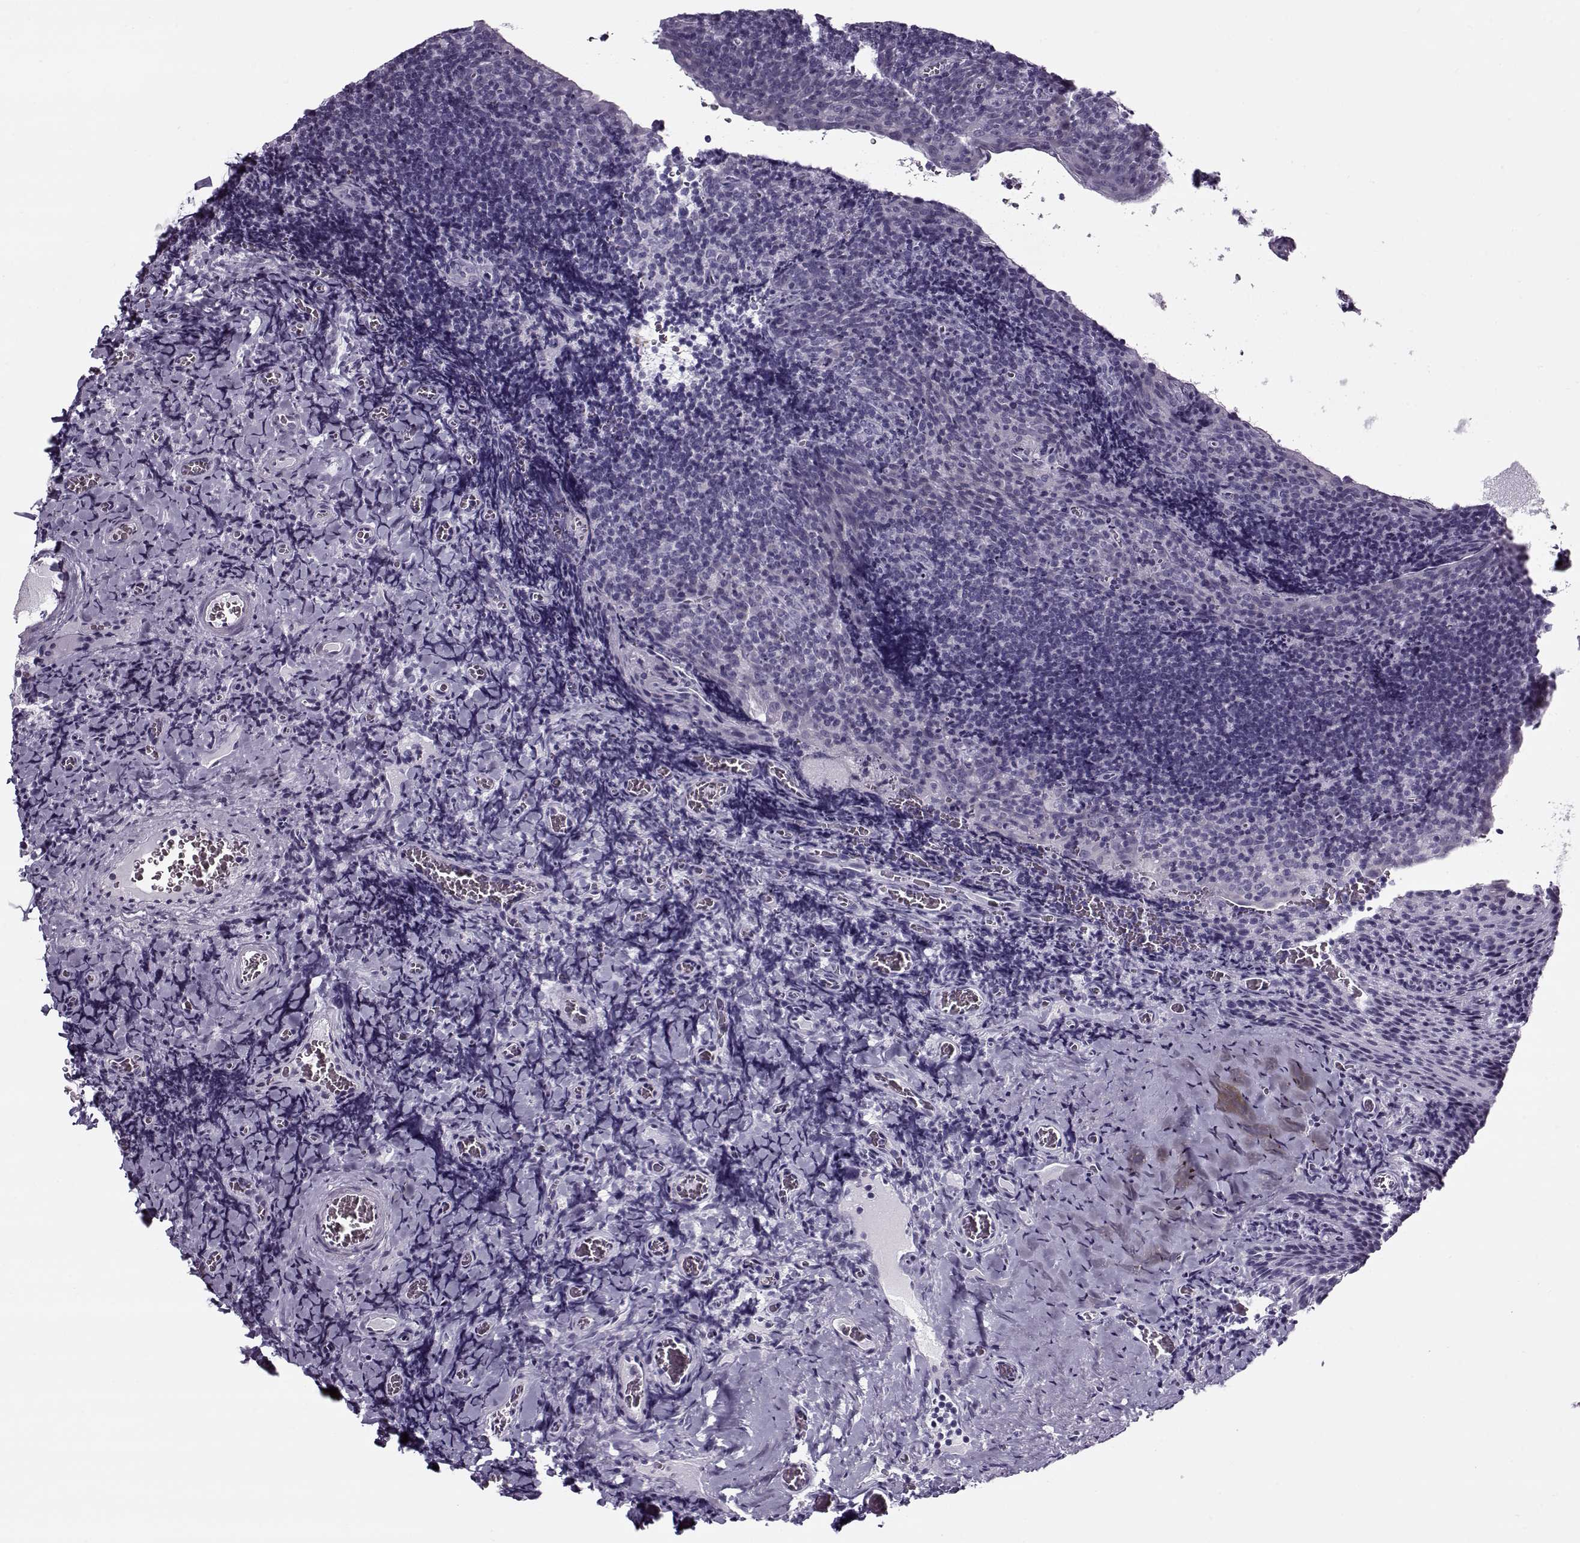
{"staining": {"intensity": "negative", "quantity": "none", "location": "none"}, "tissue": "tonsil", "cell_type": "Germinal center cells", "image_type": "normal", "snomed": [{"axis": "morphology", "description": "Normal tissue, NOS"}, {"axis": "morphology", "description": "Inflammation, NOS"}, {"axis": "topography", "description": "Tonsil"}], "caption": "An image of tonsil stained for a protein reveals no brown staining in germinal center cells. (DAB immunohistochemistry, high magnification).", "gene": "GAGE10", "patient": {"sex": "female", "age": 31}}